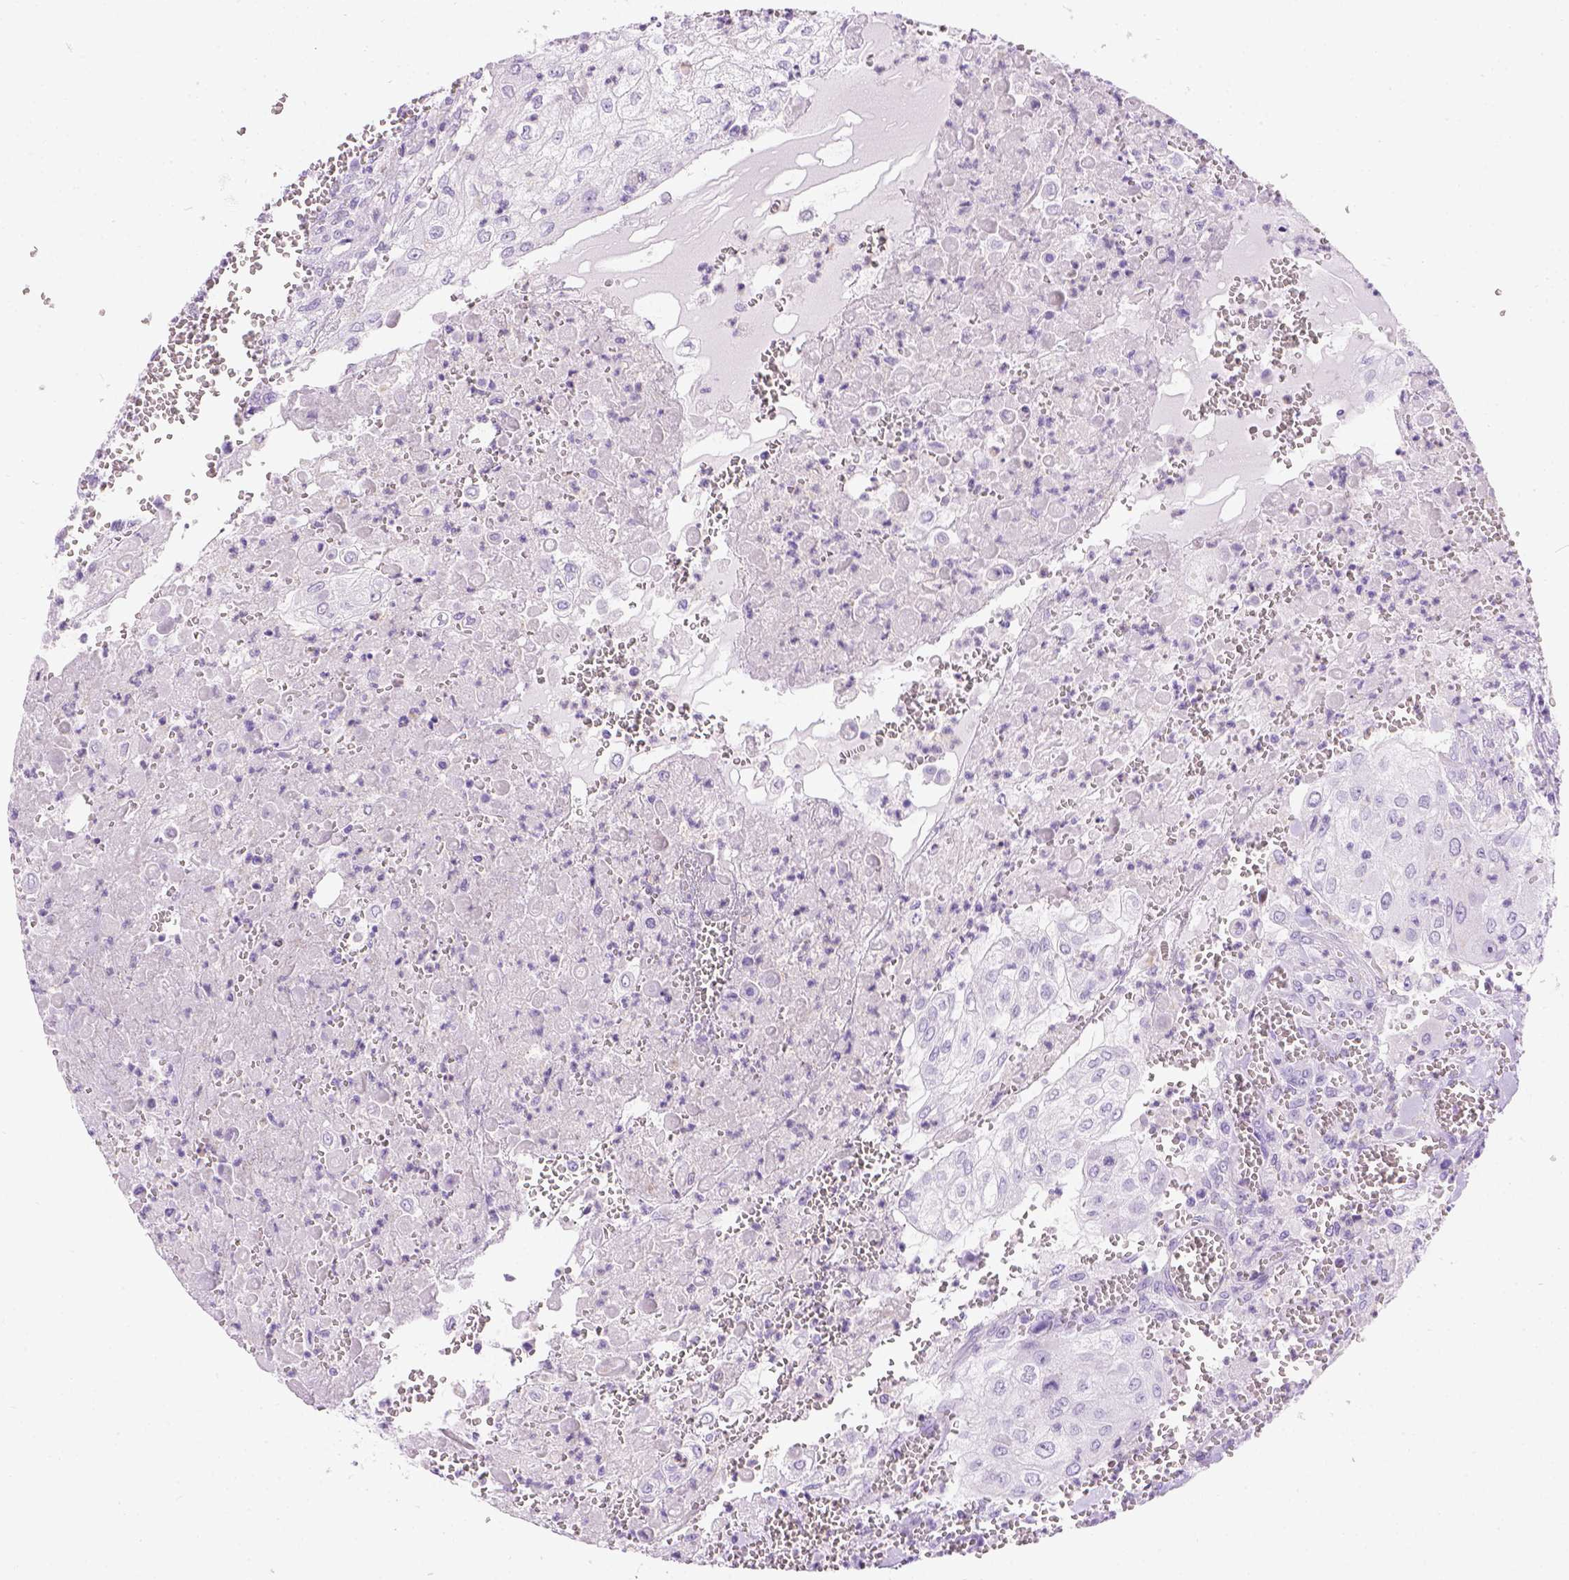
{"staining": {"intensity": "negative", "quantity": "none", "location": "none"}, "tissue": "urothelial cancer", "cell_type": "Tumor cells", "image_type": "cancer", "snomed": [{"axis": "morphology", "description": "Urothelial carcinoma, High grade"}, {"axis": "topography", "description": "Urinary bladder"}], "caption": "DAB (3,3'-diaminobenzidine) immunohistochemical staining of human urothelial cancer reveals no significant staining in tumor cells.", "gene": "TMEM38A", "patient": {"sex": "male", "age": 62}}